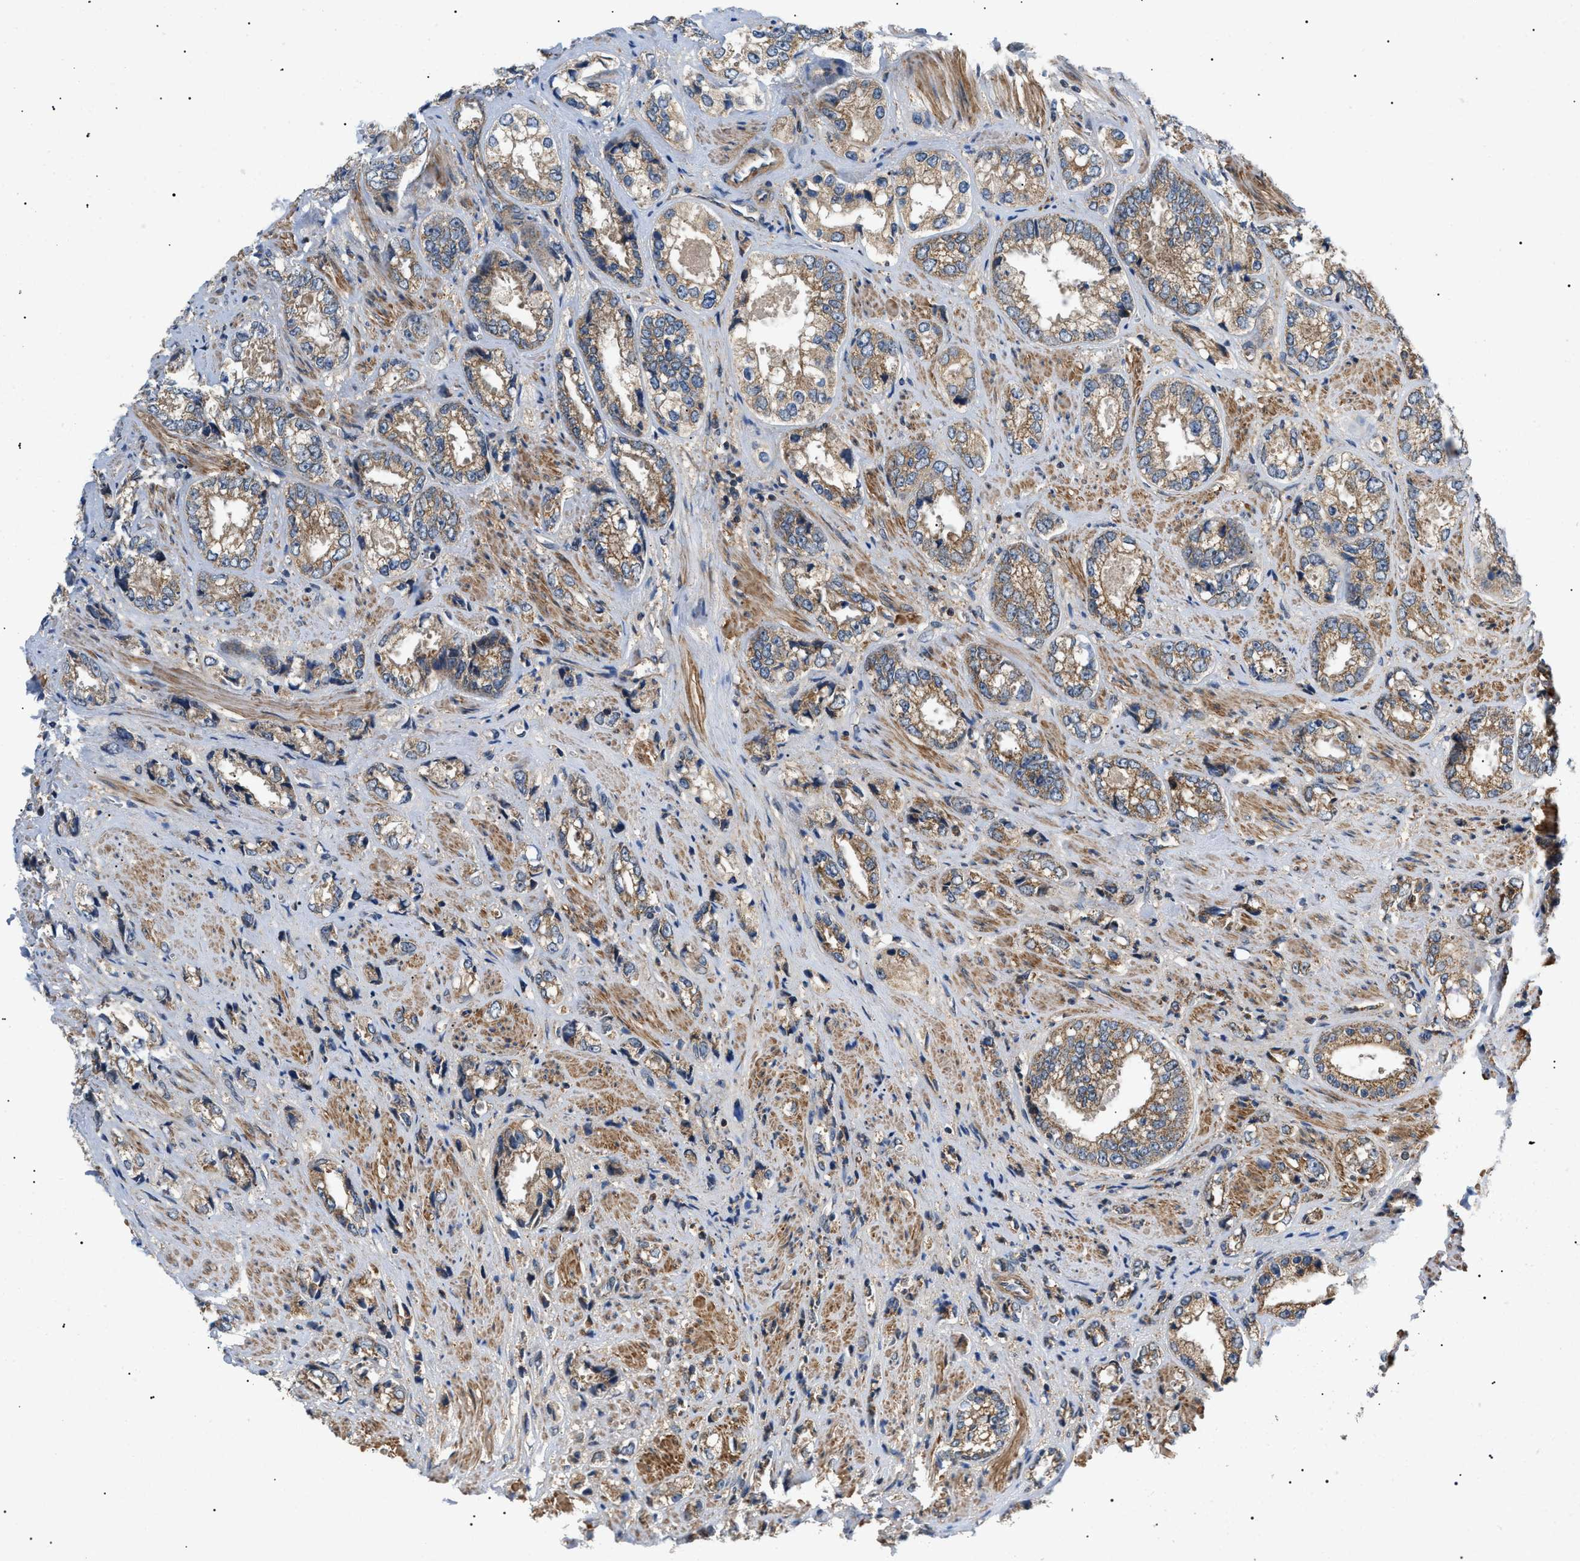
{"staining": {"intensity": "moderate", "quantity": ">75%", "location": "cytoplasmic/membranous"}, "tissue": "prostate cancer", "cell_type": "Tumor cells", "image_type": "cancer", "snomed": [{"axis": "morphology", "description": "Adenocarcinoma, High grade"}, {"axis": "topography", "description": "Prostate"}], "caption": "About >75% of tumor cells in prostate high-grade adenocarcinoma demonstrate moderate cytoplasmic/membranous protein expression as visualized by brown immunohistochemical staining.", "gene": "PPM1B", "patient": {"sex": "male", "age": 61}}